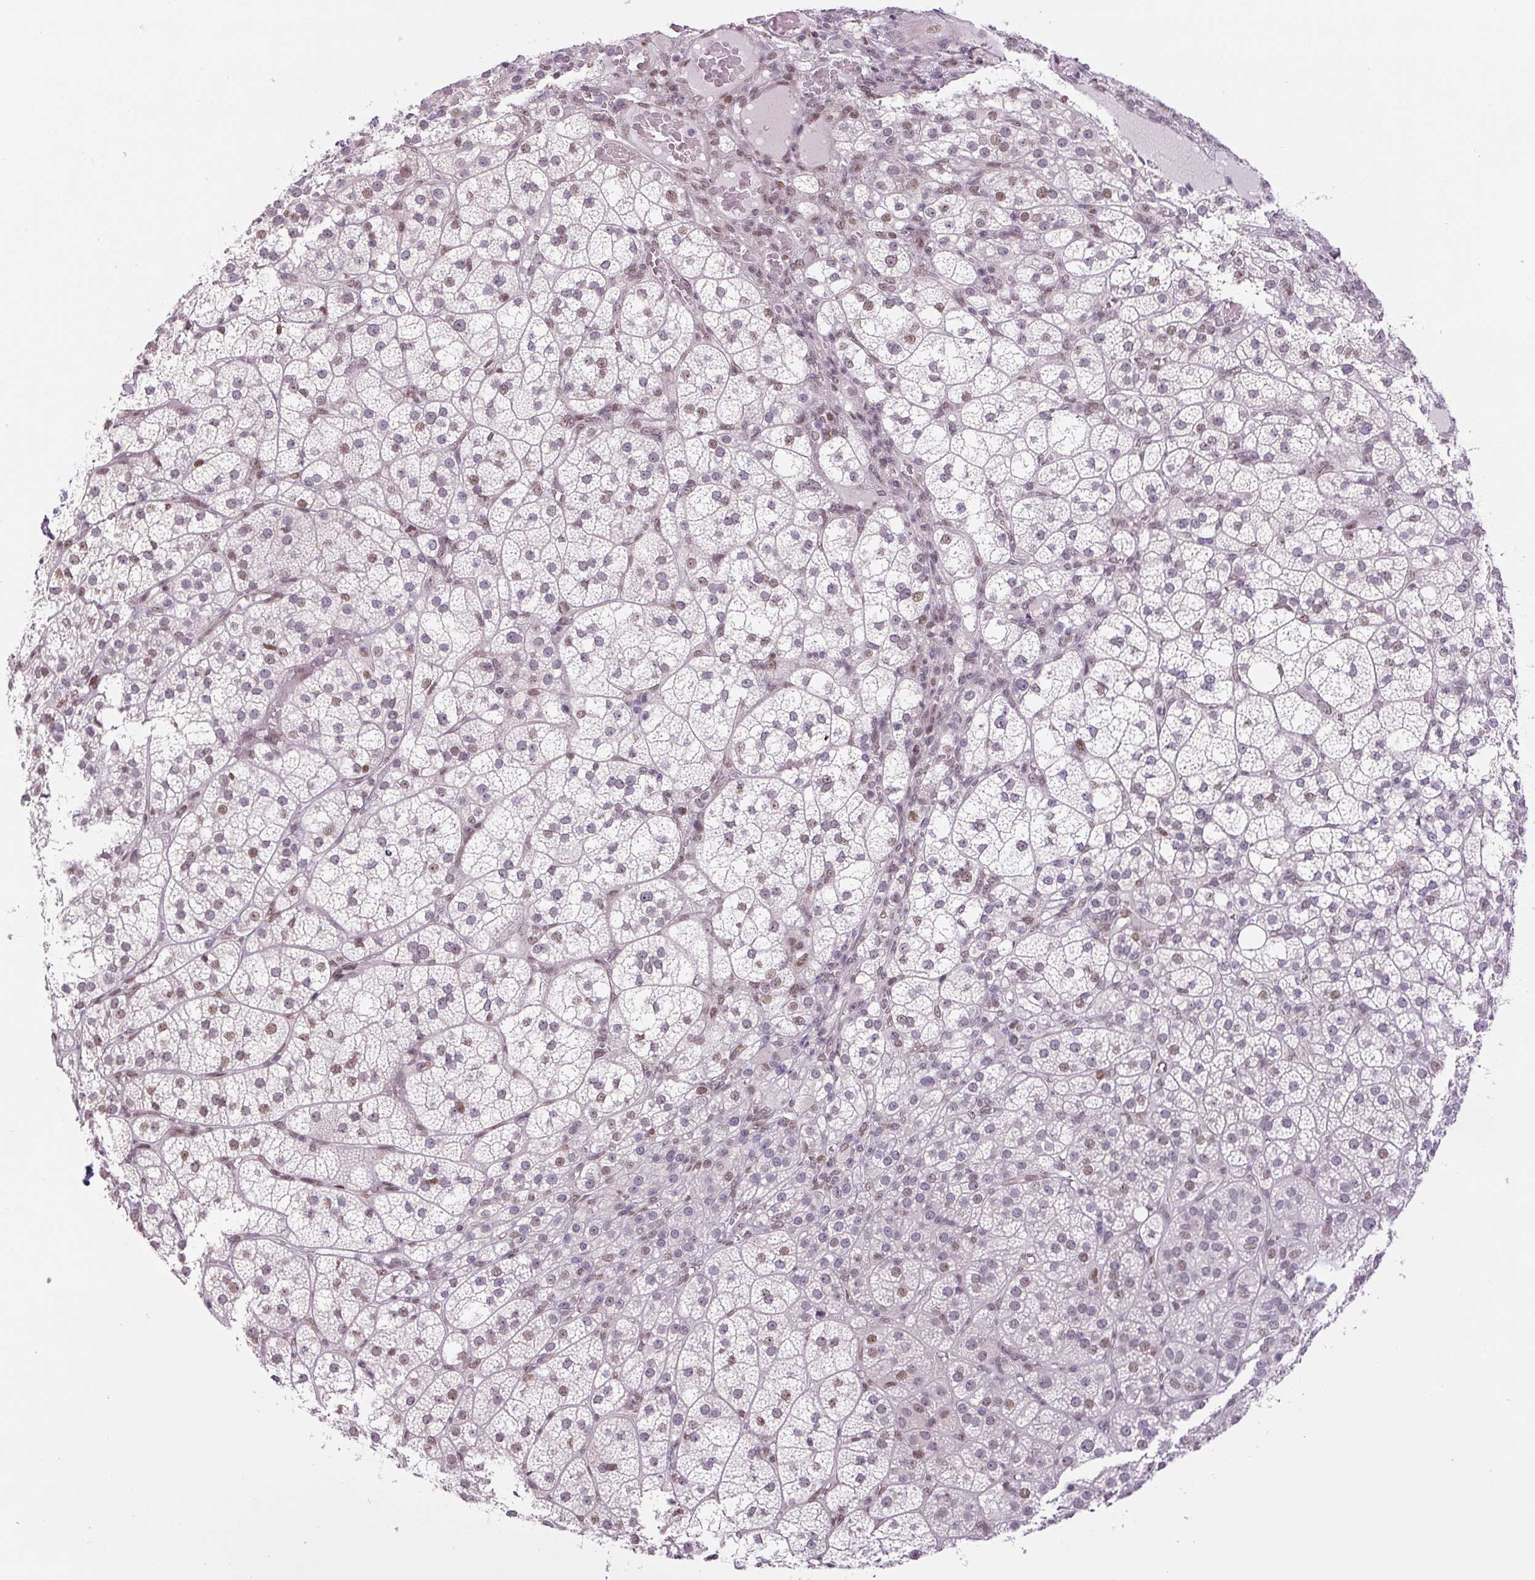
{"staining": {"intensity": "moderate", "quantity": "25%-75%", "location": "nuclear"}, "tissue": "adrenal gland", "cell_type": "Glandular cells", "image_type": "normal", "snomed": [{"axis": "morphology", "description": "Normal tissue, NOS"}, {"axis": "topography", "description": "Adrenal gland"}], "caption": "Glandular cells exhibit medium levels of moderate nuclear staining in about 25%-75% of cells in normal adrenal gland. Immunohistochemistry stains the protein in brown and the nuclei are stained blue.", "gene": "TCFL5", "patient": {"sex": "female", "age": 60}}